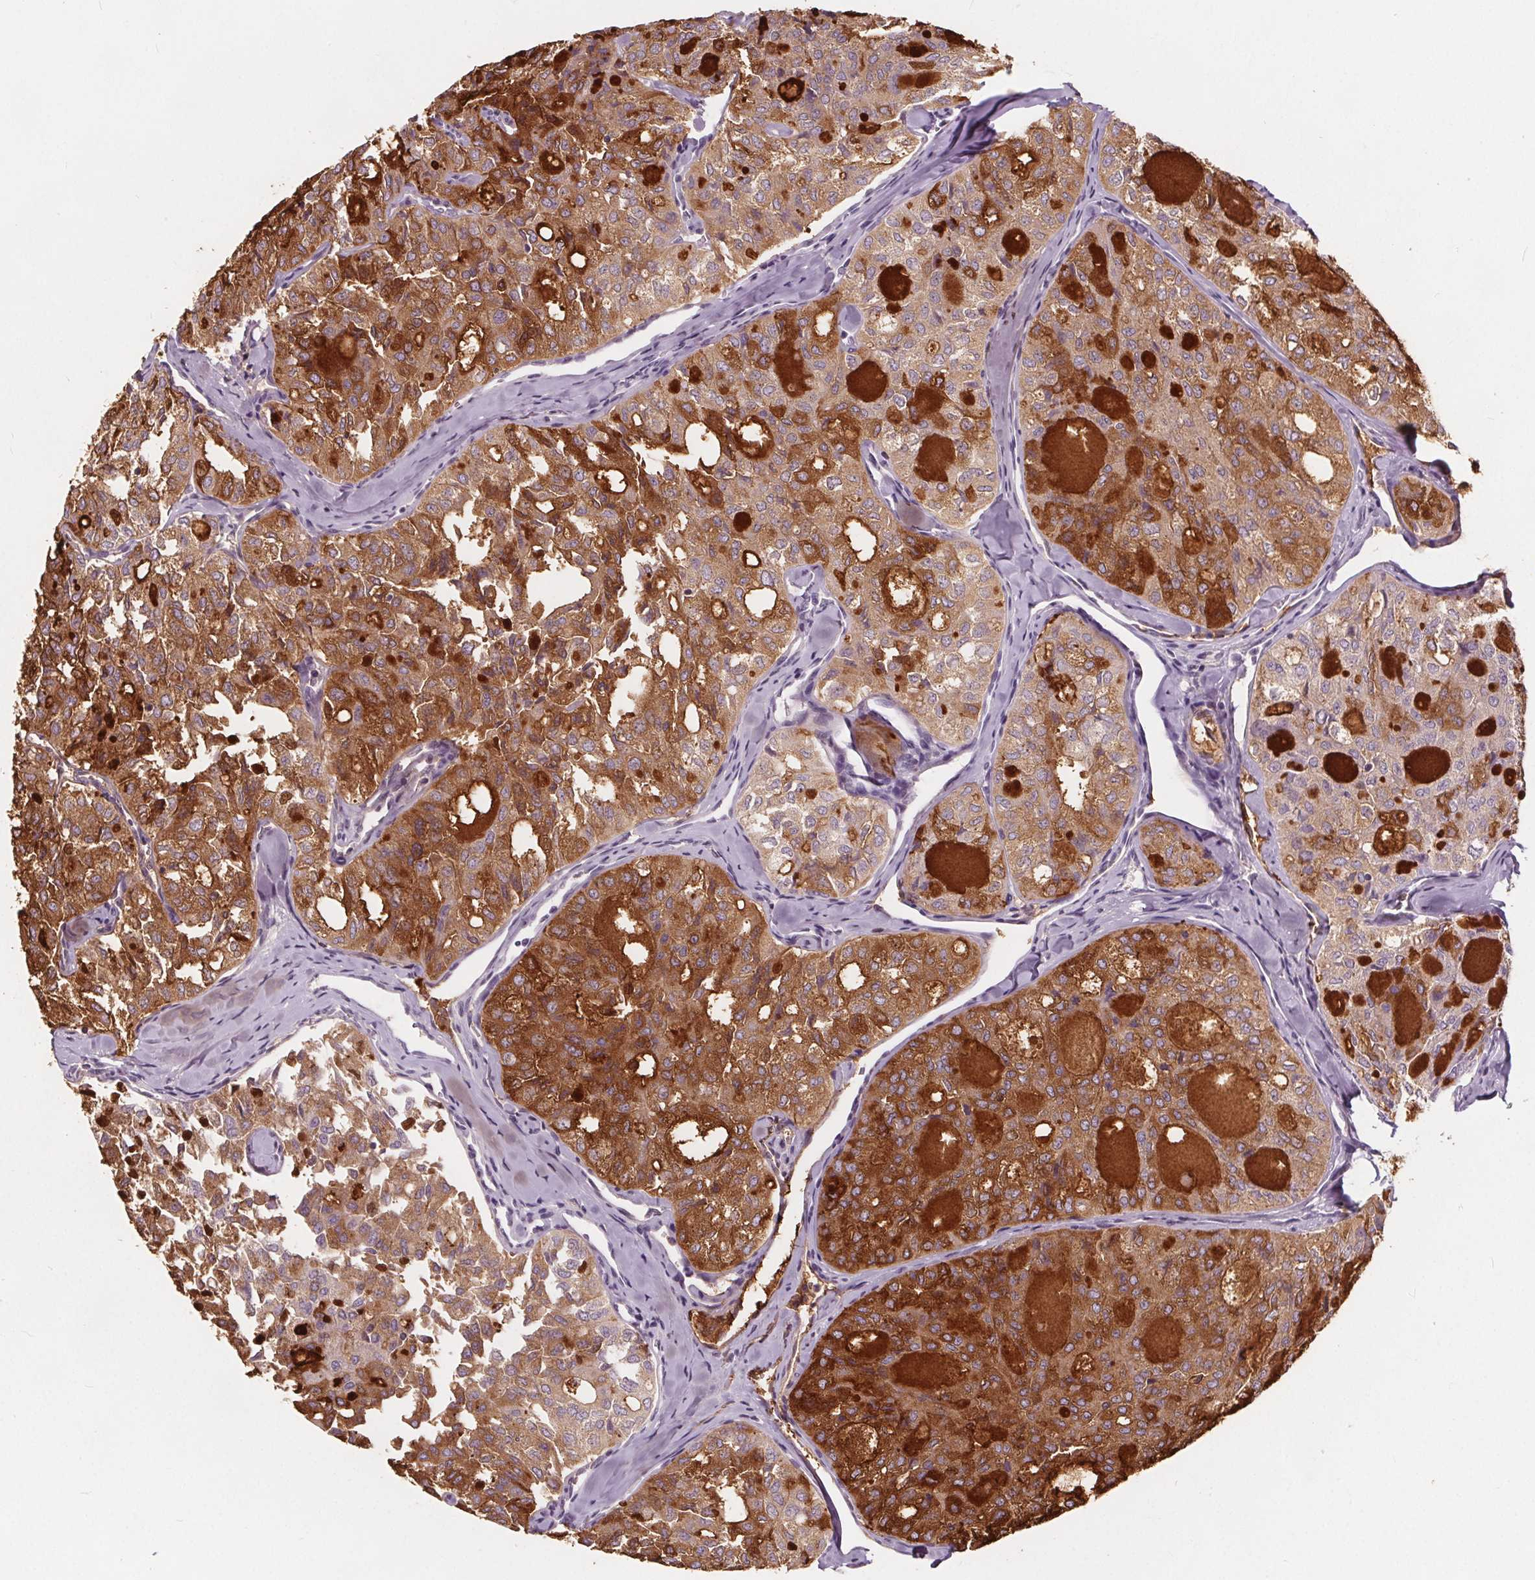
{"staining": {"intensity": "moderate", "quantity": ">75%", "location": "cytoplasmic/membranous"}, "tissue": "thyroid cancer", "cell_type": "Tumor cells", "image_type": "cancer", "snomed": [{"axis": "morphology", "description": "Follicular adenoma carcinoma, NOS"}, {"axis": "topography", "description": "Thyroid gland"}], "caption": "Protein staining demonstrates moderate cytoplasmic/membranous expression in approximately >75% of tumor cells in thyroid cancer (follicular adenoma carcinoma). (DAB IHC with brightfield microscopy, high magnification).", "gene": "HAAO", "patient": {"sex": "male", "age": 75}}